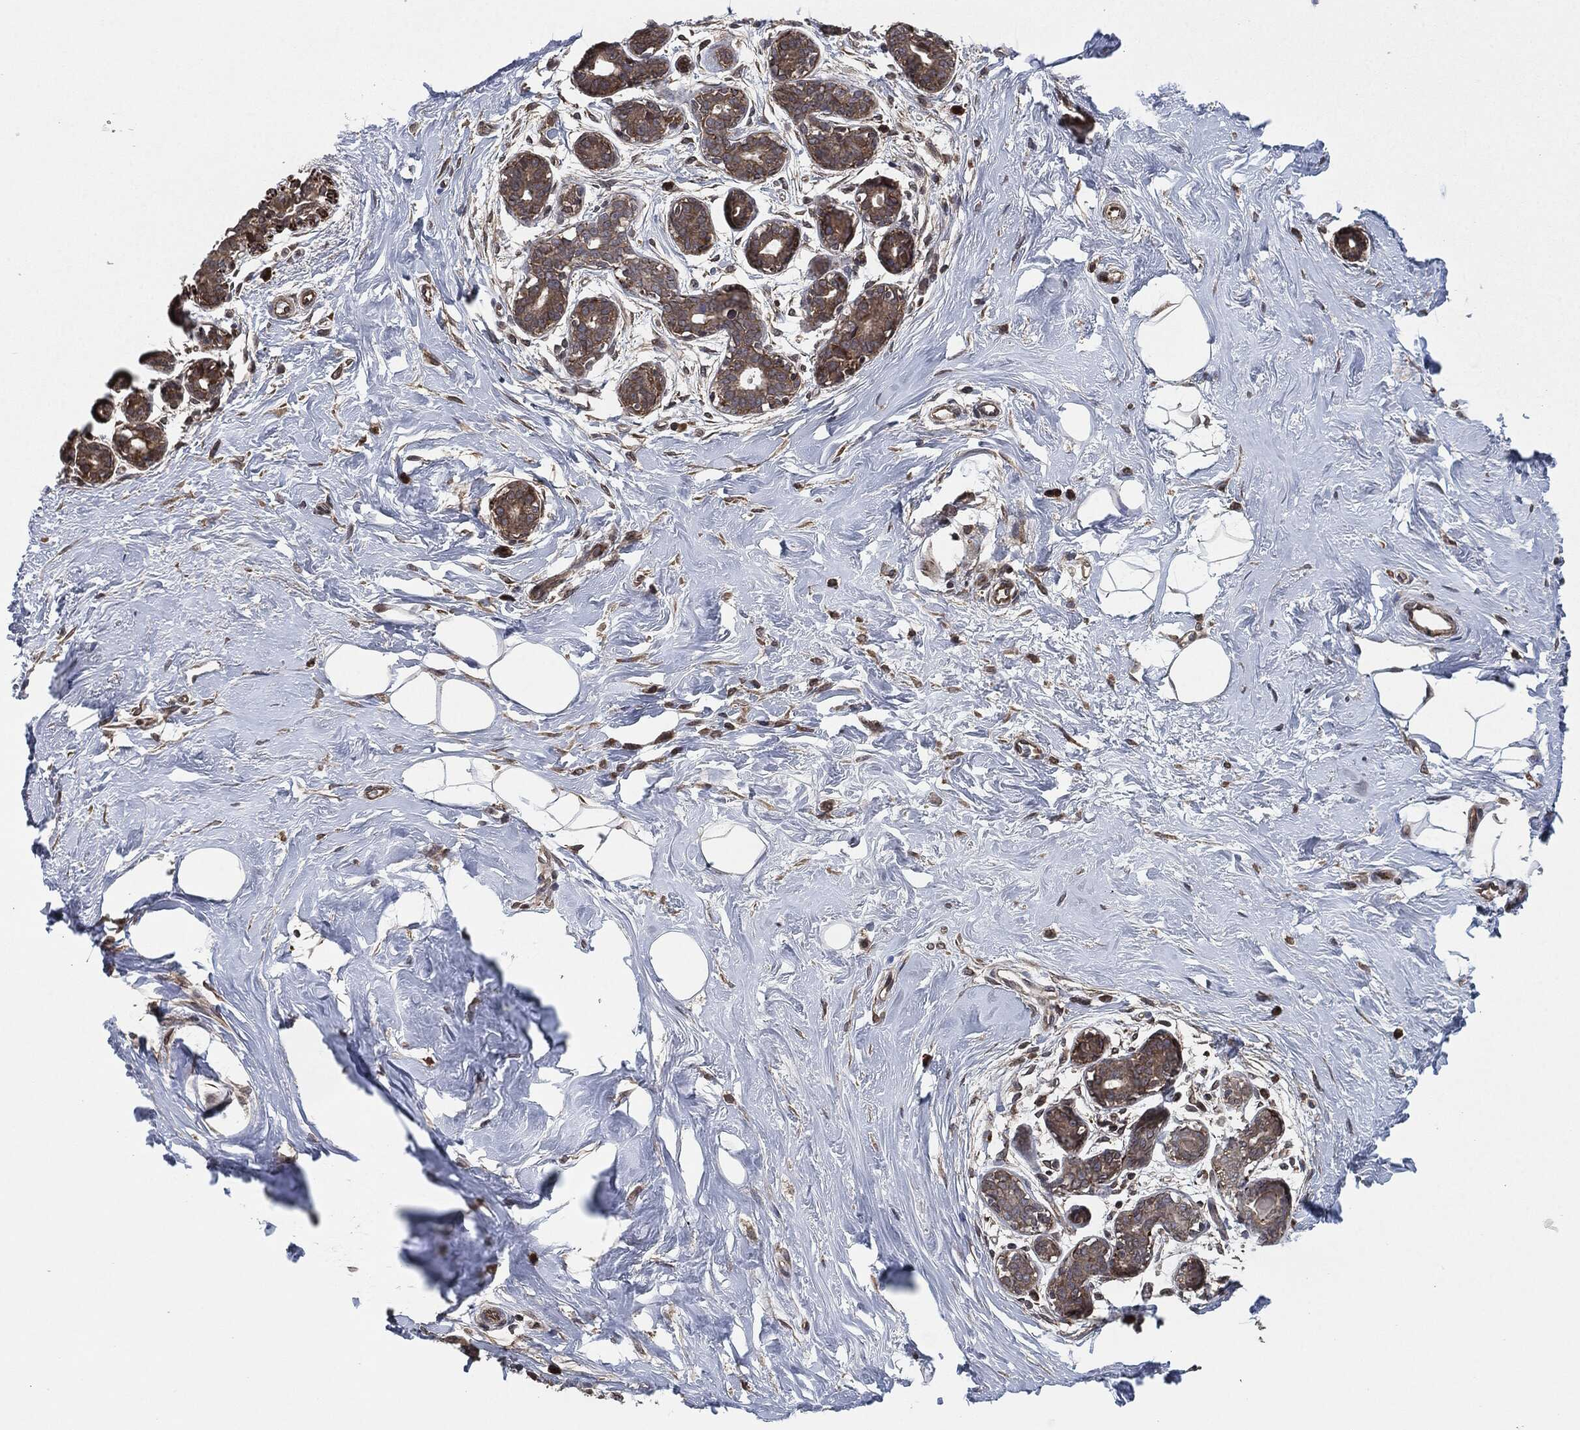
{"staining": {"intensity": "negative", "quantity": "none", "location": "none"}, "tissue": "breast", "cell_type": "Adipocytes", "image_type": "normal", "snomed": [{"axis": "morphology", "description": "Normal tissue, NOS"}, {"axis": "topography", "description": "Breast"}], "caption": "The IHC photomicrograph has no significant staining in adipocytes of breast. Nuclei are stained in blue.", "gene": "UBR1", "patient": {"sex": "female", "age": 43}}